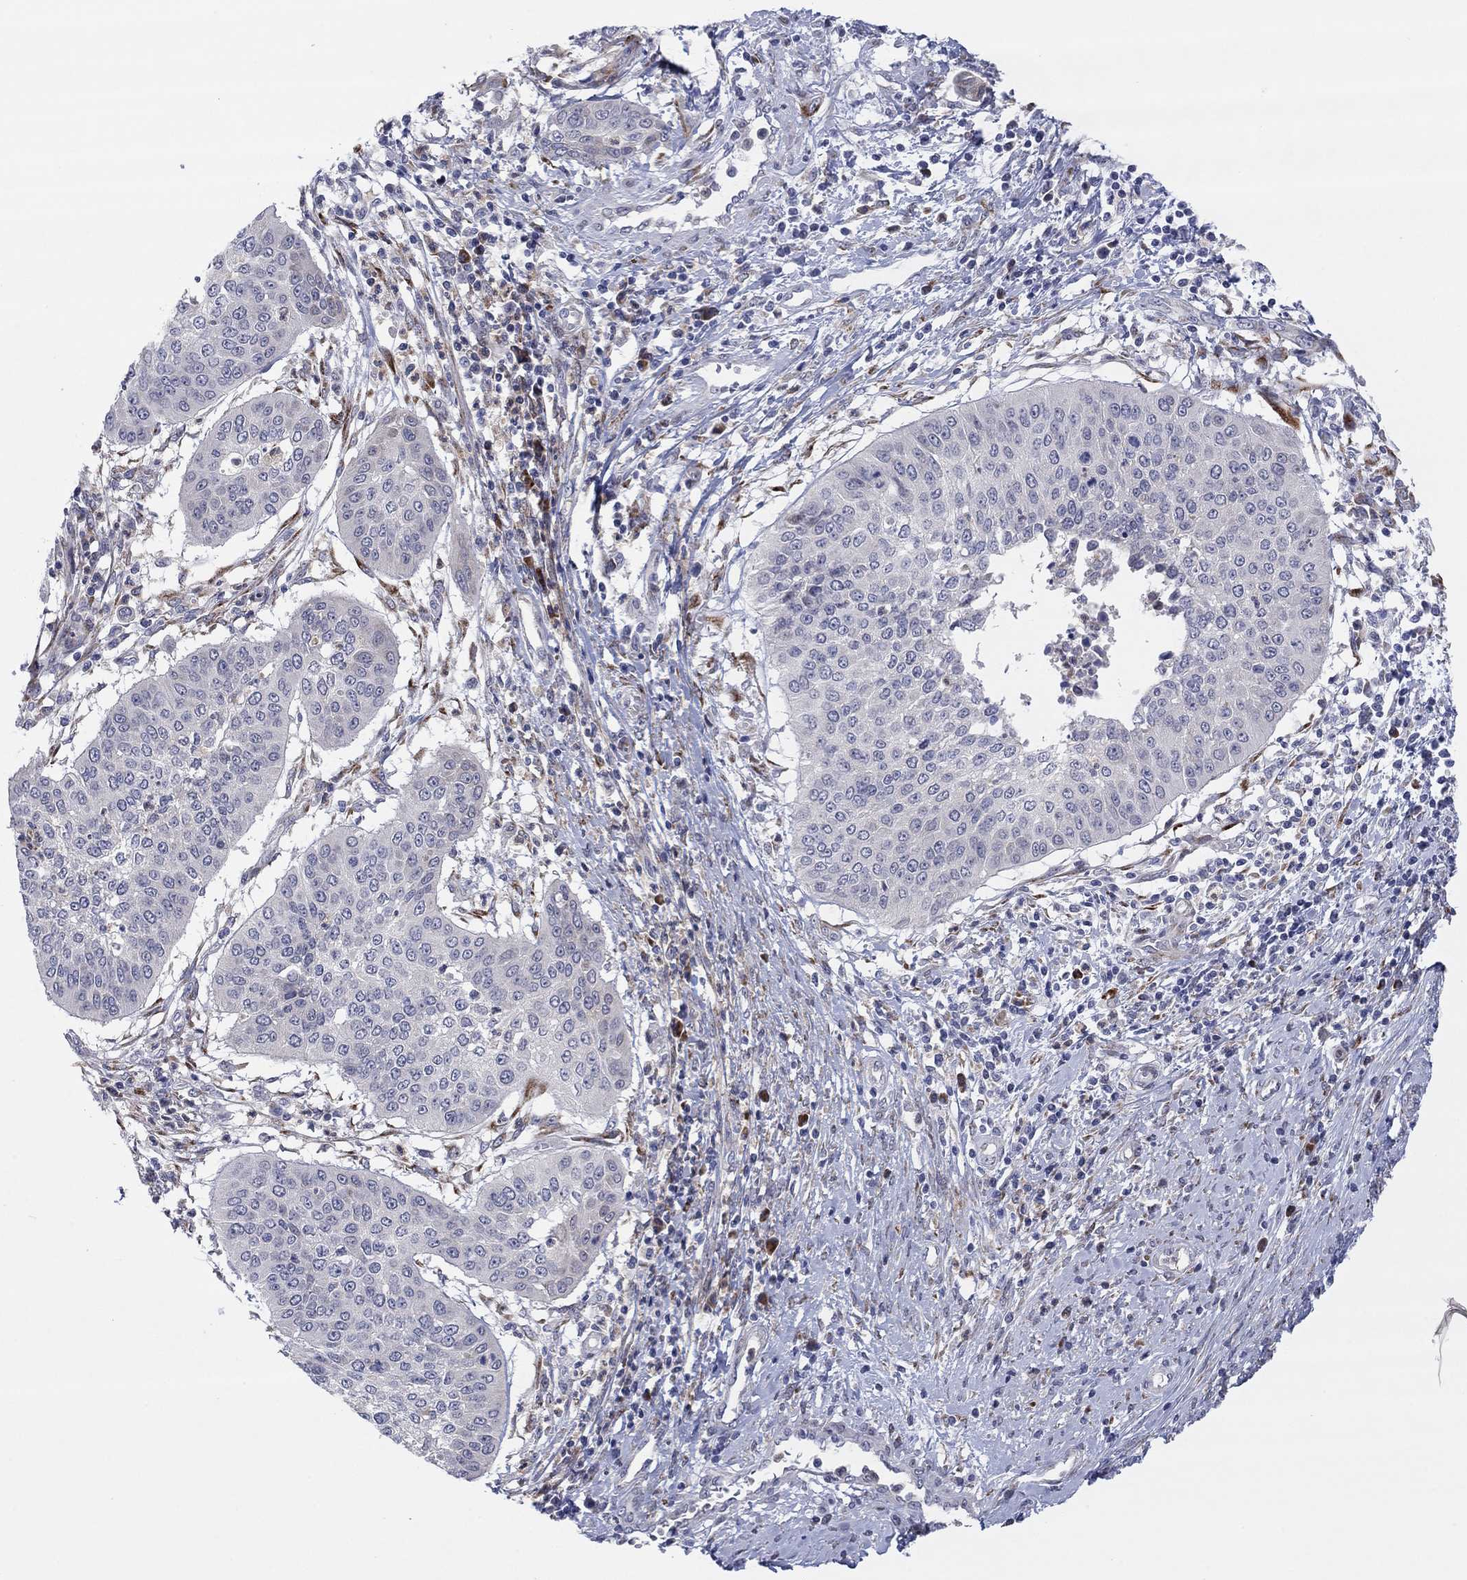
{"staining": {"intensity": "negative", "quantity": "none", "location": "none"}, "tissue": "cervical cancer", "cell_type": "Tumor cells", "image_type": "cancer", "snomed": [{"axis": "morphology", "description": "Normal tissue, NOS"}, {"axis": "morphology", "description": "Squamous cell carcinoma, NOS"}, {"axis": "topography", "description": "Cervix"}], "caption": "IHC of squamous cell carcinoma (cervical) exhibits no expression in tumor cells. (Brightfield microscopy of DAB immunohistochemistry (IHC) at high magnification).", "gene": "TTC21B", "patient": {"sex": "female", "age": 39}}